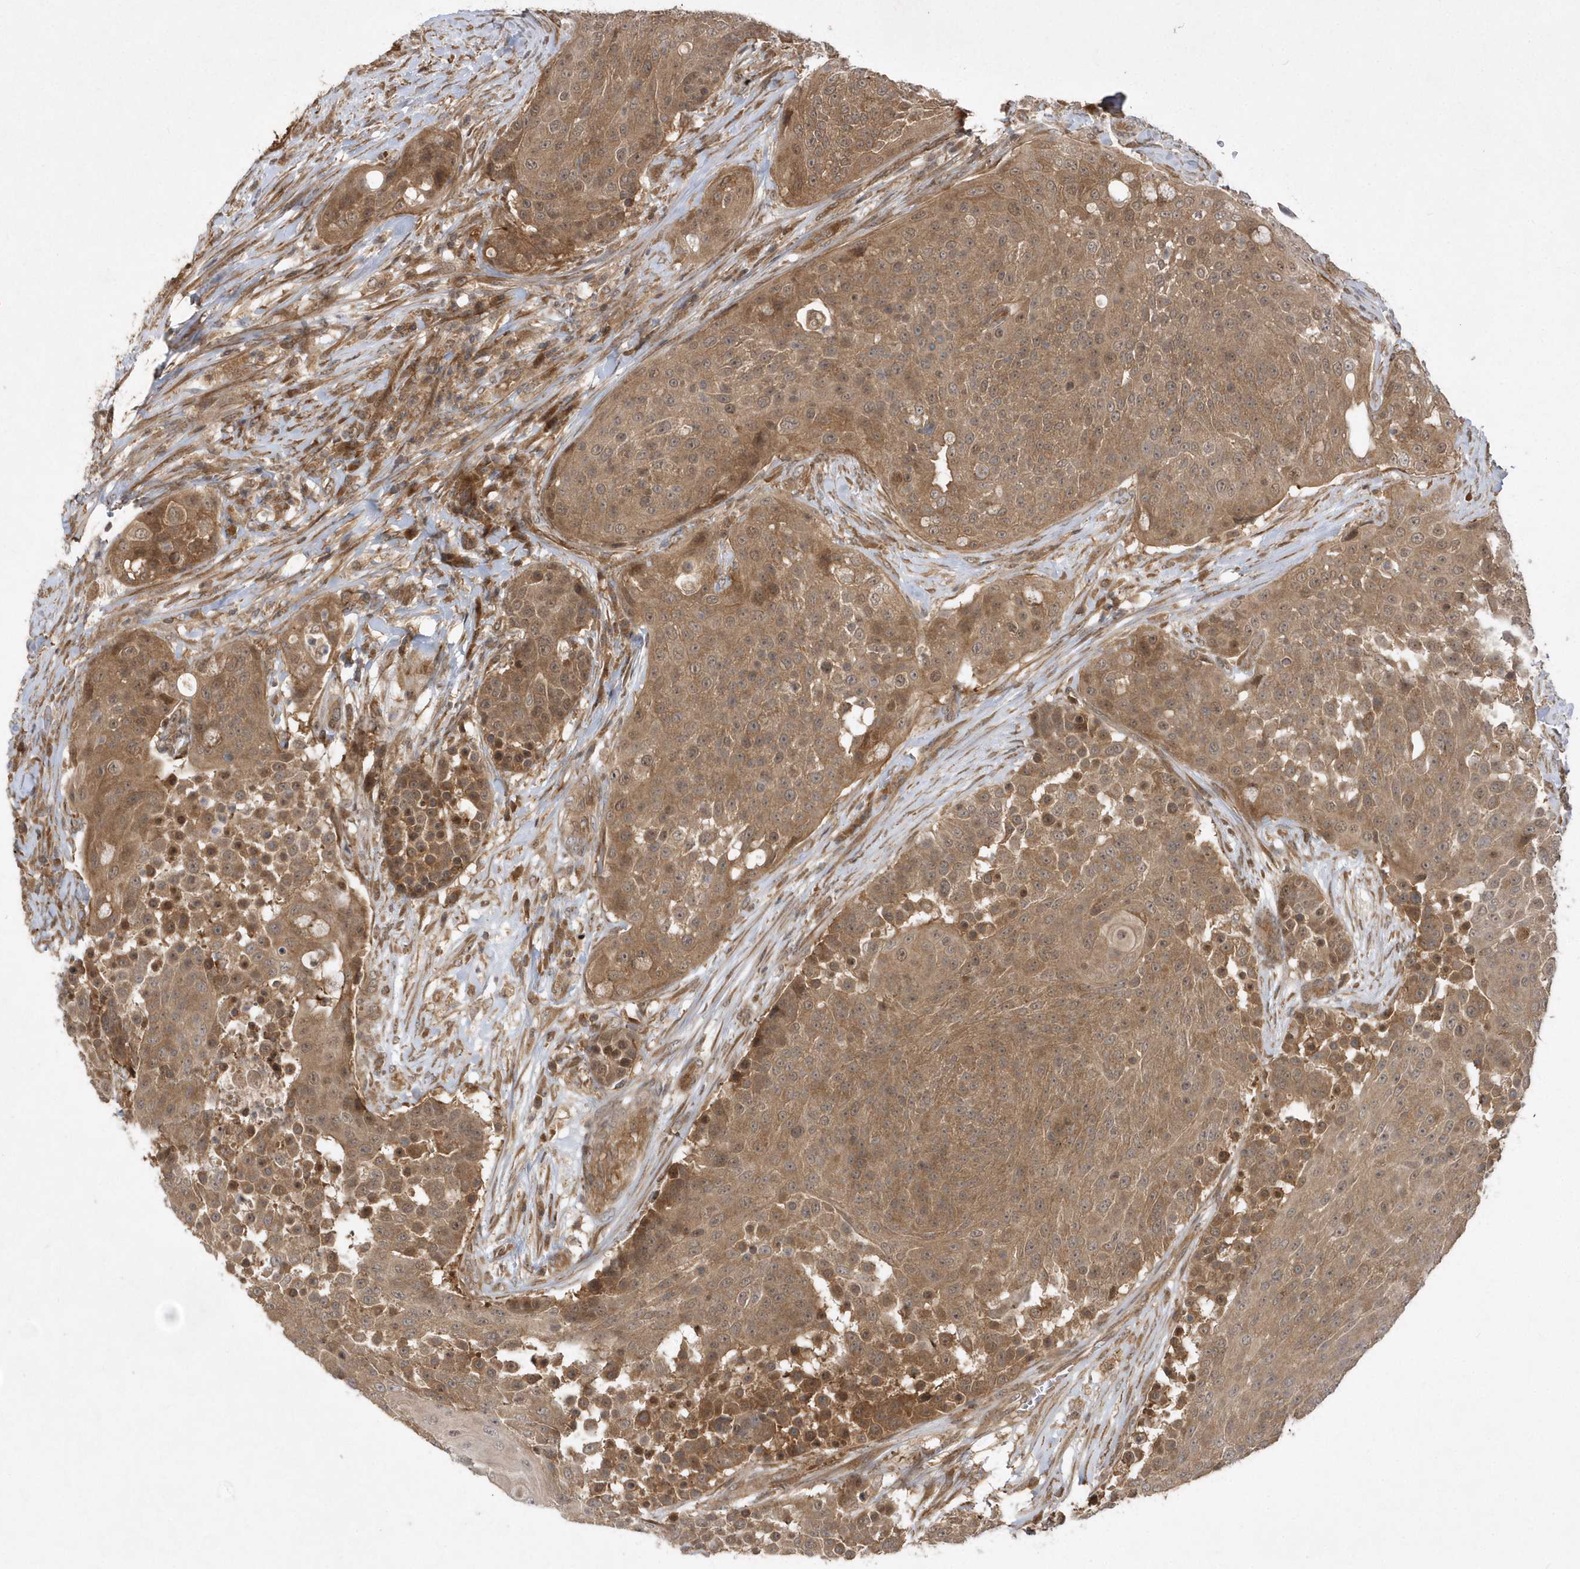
{"staining": {"intensity": "moderate", "quantity": ">75%", "location": "cytoplasmic/membranous"}, "tissue": "urothelial cancer", "cell_type": "Tumor cells", "image_type": "cancer", "snomed": [{"axis": "morphology", "description": "Urothelial carcinoma, High grade"}, {"axis": "topography", "description": "Urinary bladder"}], "caption": "This micrograph demonstrates urothelial cancer stained with immunohistochemistry (IHC) to label a protein in brown. The cytoplasmic/membranous of tumor cells show moderate positivity for the protein. Nuclei are counter-stained blue.", "gene": "GFM2", "patient": {"sex": "female", "age": 63}}